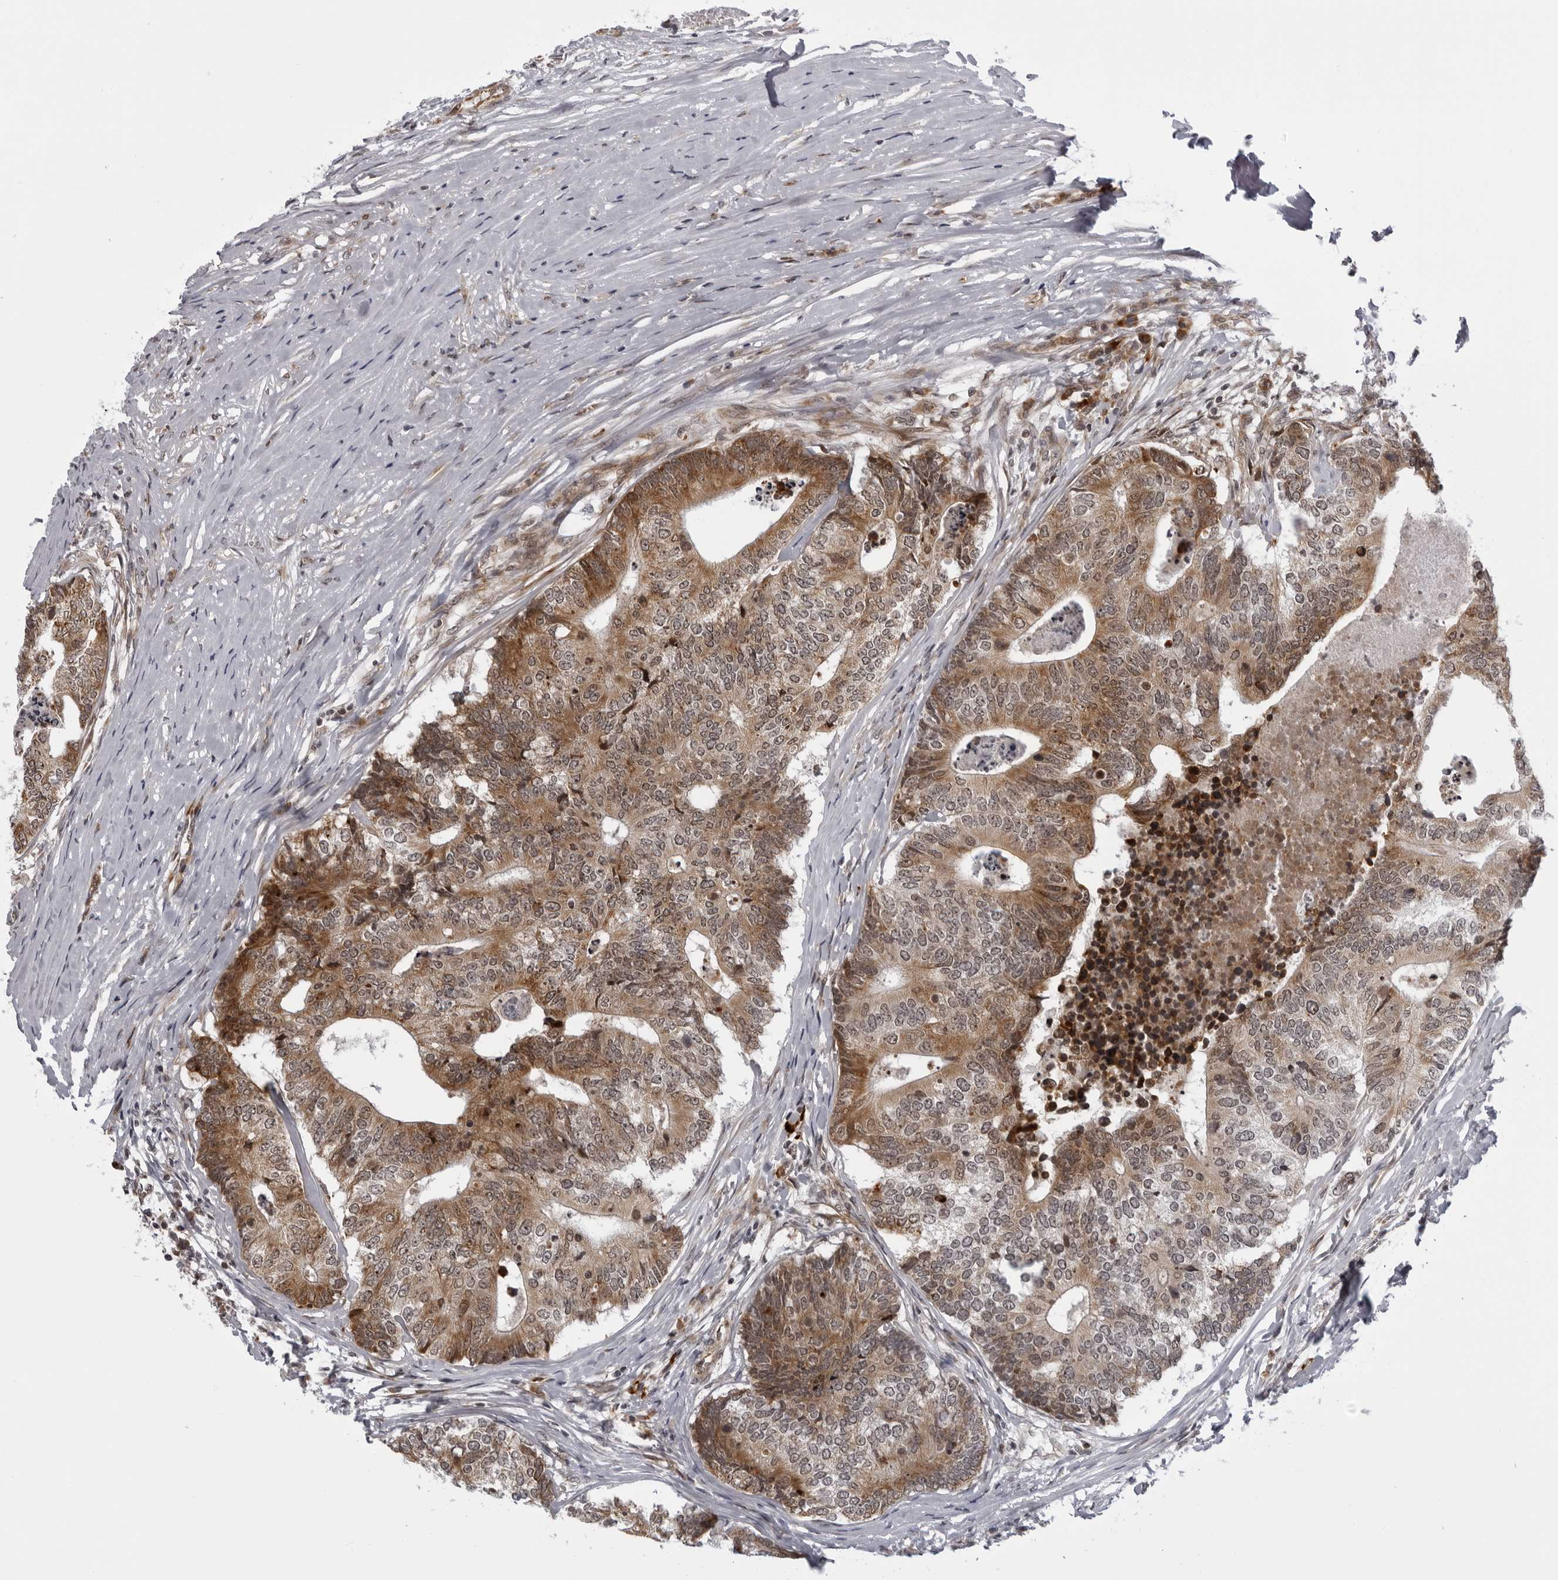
{"staining": {"intensity": "moderate", "quantity": ">75%", "location": "cytoplasmic/membranous"}, "tissue": "colorectal cancer", "cell_type": "Tumor cells", "image_type": "cancer", "snomed": [{"axis": "morphology", "description": "Adenocarcinoma, NOS"}, {"axis": "topography", "description": "Colon"}], "caption": "A medium amount of moderate cytoplasmic/membranous expression is present in about >75% of tumor cells in adenocarcinoma (colorectal) tissue. (DAB (3,3'-diaminobenzidine) IHC, brown staining for protein, blue staining for nuclei).", "gene": "GCSAML", "patient": {"sex": "female", "age": 67}}